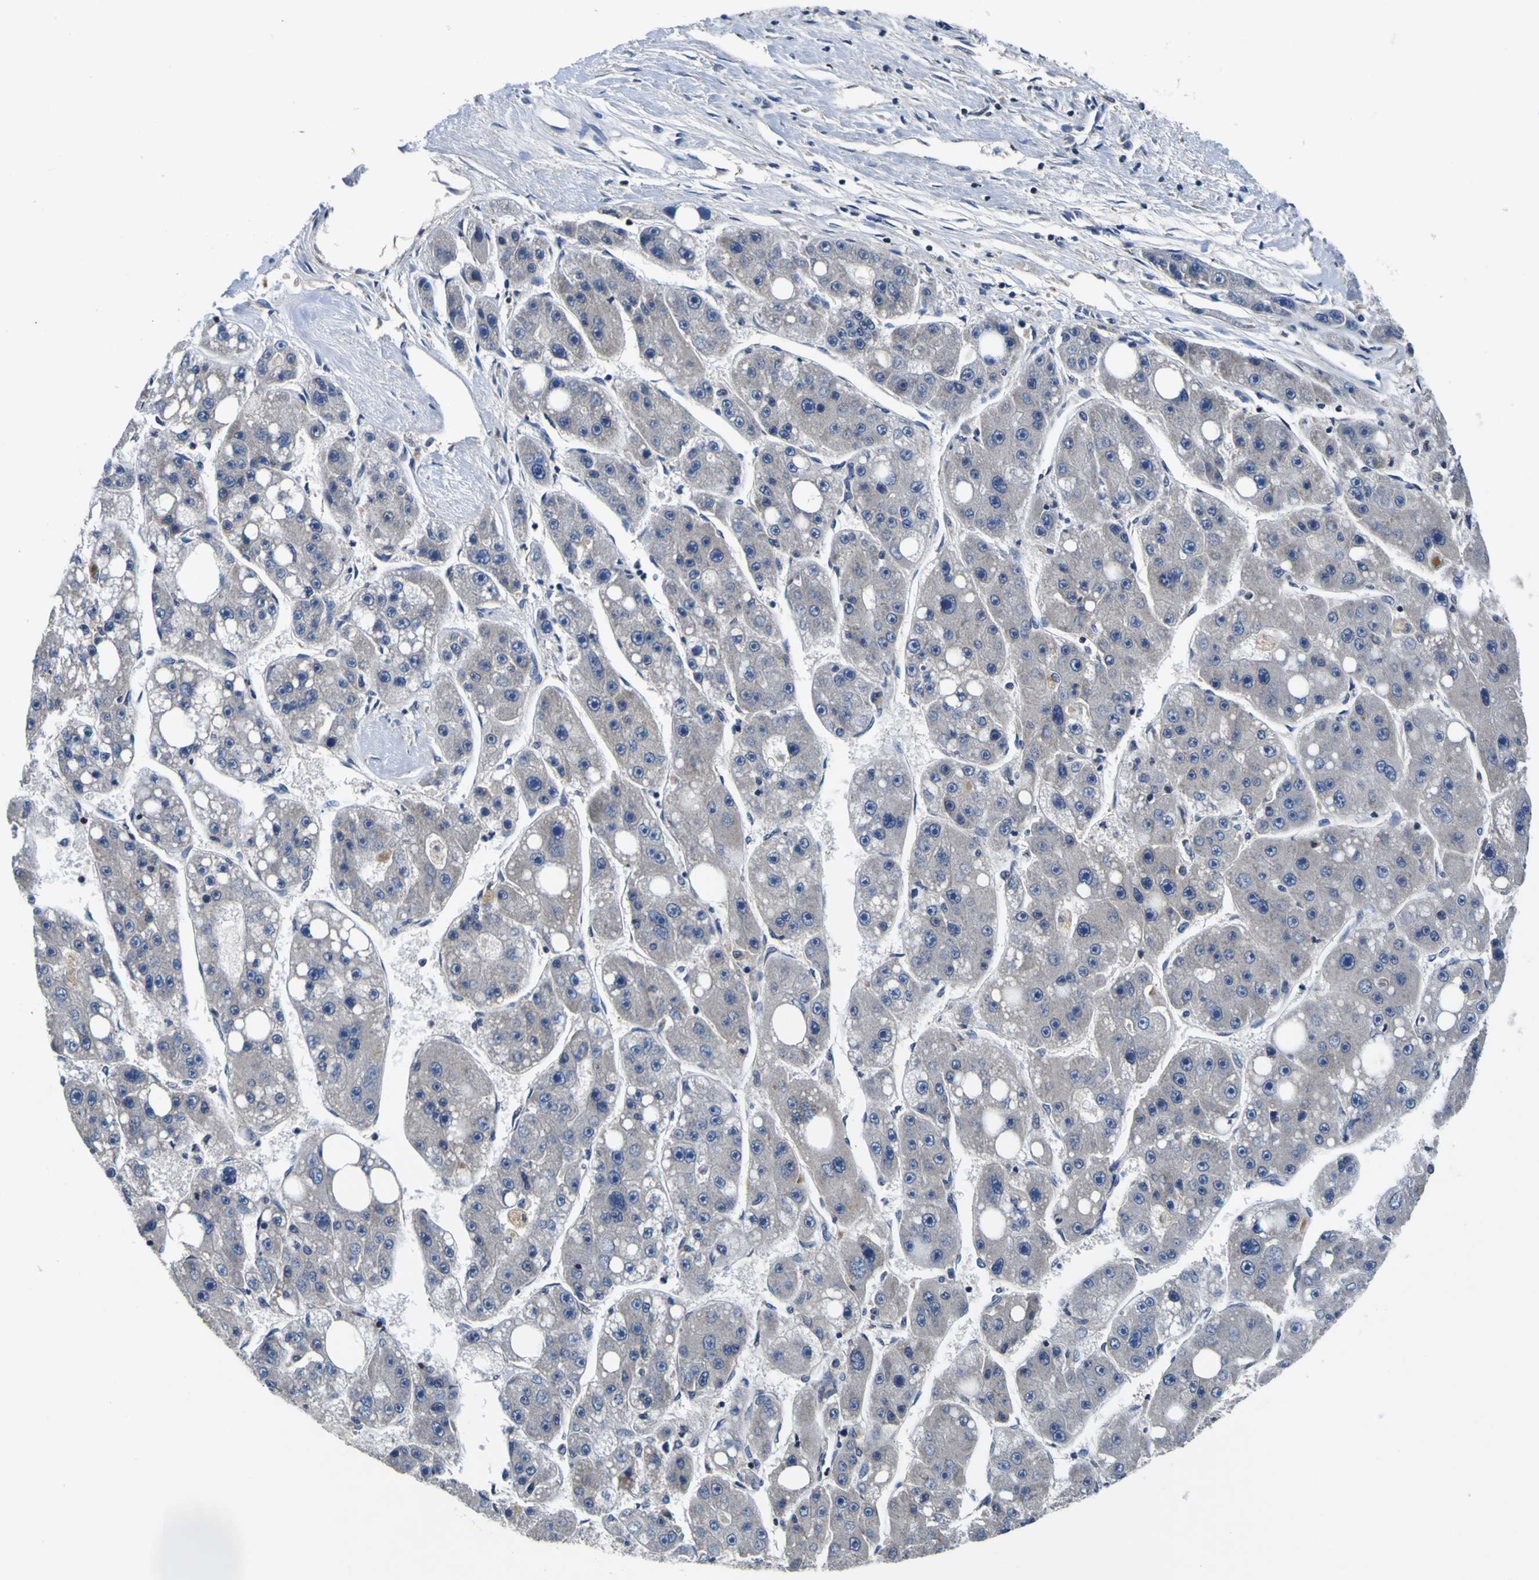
{"staining": {"intensity": "negative", "quantity": "none", "location": "none"}, "tissue": "liver cancer", "cell_type": "Tumor cells", "image_type": "cancer", "snomed": [{"axis": "morphology", "description": "Carcinoma, Hepatocellular, NOS"}, {"axis": "topography", "description": "Liver"}], "caption": "Tumor cells show no significant protein positivity in liver cancer.", "gene": "EPHB4", "patient": {"sex": "female", "age": 61}}